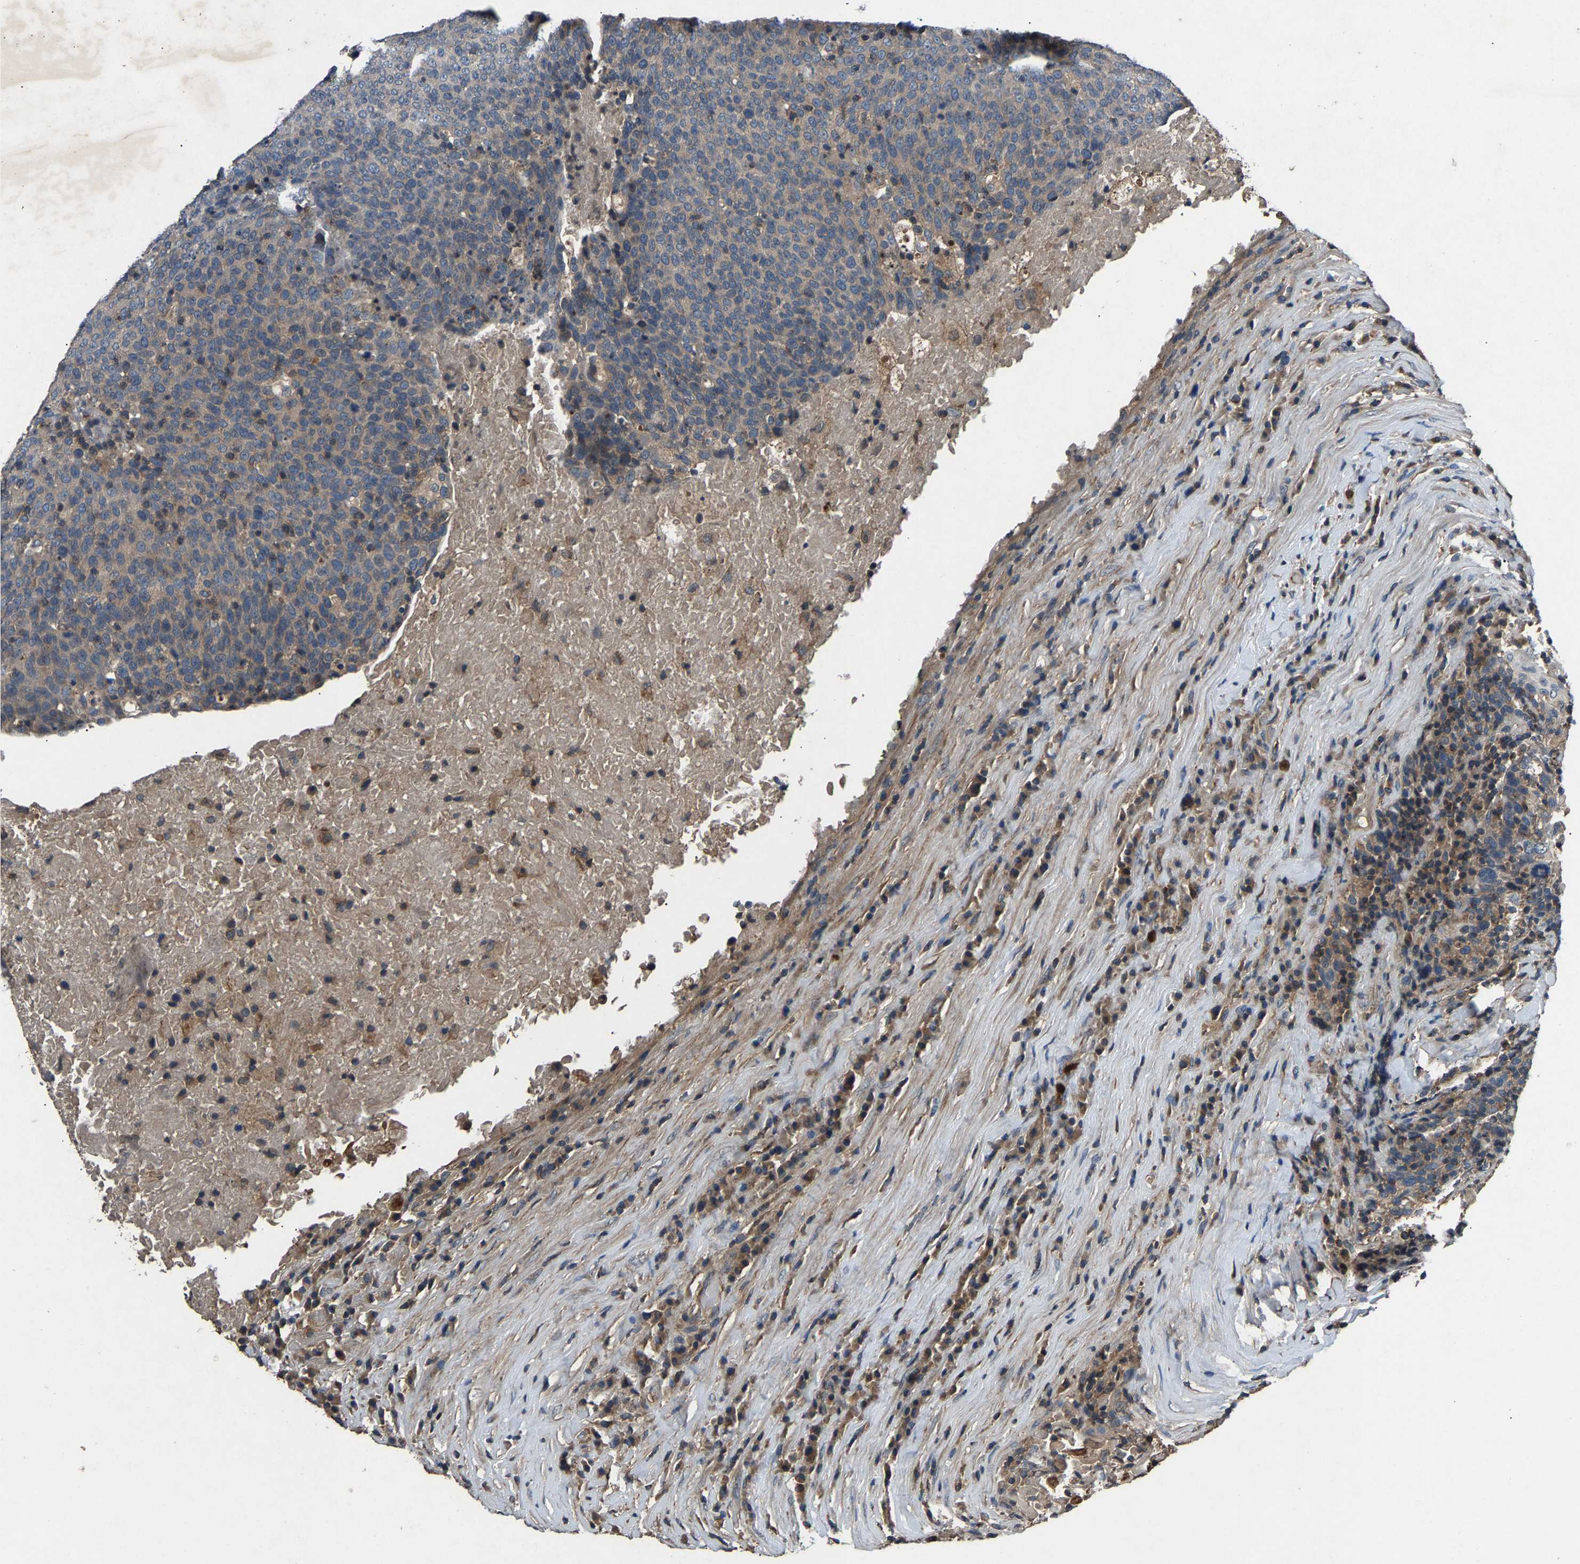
{"staining": {"intensity": "negative", "quantity": "none", "location": "none"}, "tissue": "head and neck cancer", "cell_type": "Tumor cells", "image_type": "cancer", "snomed": [{"axis": "morphology", "description": "Squamous cell carcinoma, NOS"}, {"axis": "morphology", "description": "Squamous cell carcinoma, metastatic, NOS"}, {"axis": "topography", "description": "Lymph node"}, {"axis": "topography", "description": "Head-Neck"}], "caption": "Immunohistochemistry image of neoplastic tissue: human metastatic squamous cell carcinoma (head and neck) stained with DAB (3,3'-diaminobenzidine) reveals no significant protein staining in tumor cells. (Immunohistochemistry, brightfield microscopy, high magnification).", "gene": "PPID", "patient": {"sex": "male", "age": 62}}